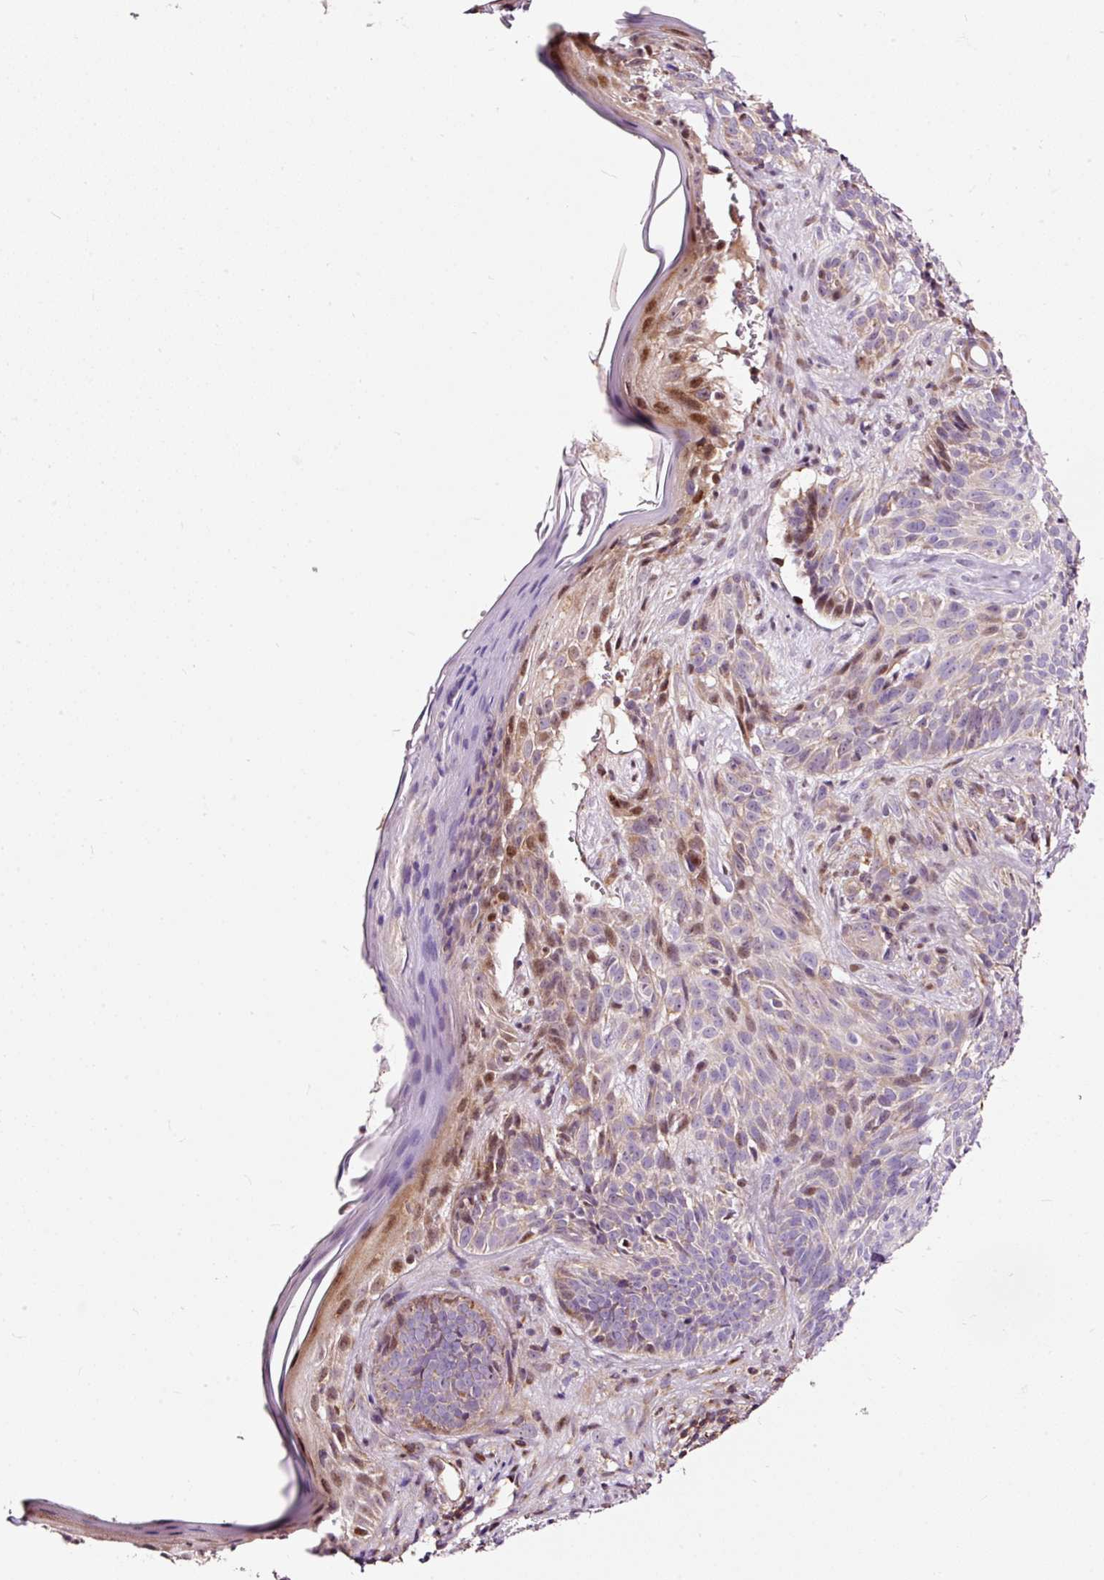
{"staining": {"intensity": "weak", "quantity": "<25%", "location": "cytoplasmic/membranous"}, "tissue": "skin cancer", "cell_type": "Tumor cells", "image_type": "cancer", "snomed": [{"axis": "morphology", "description": "Basal cell carcinoma"}, {"axis": "topography", "description": "Skin"}], "caption": "Immunohistochemistry of human basal cell carcinoma (skin) demonstrates no expression in tumor cells.", "gene": "BOLA3", "patient": {"sex": "male", "age": 70}}